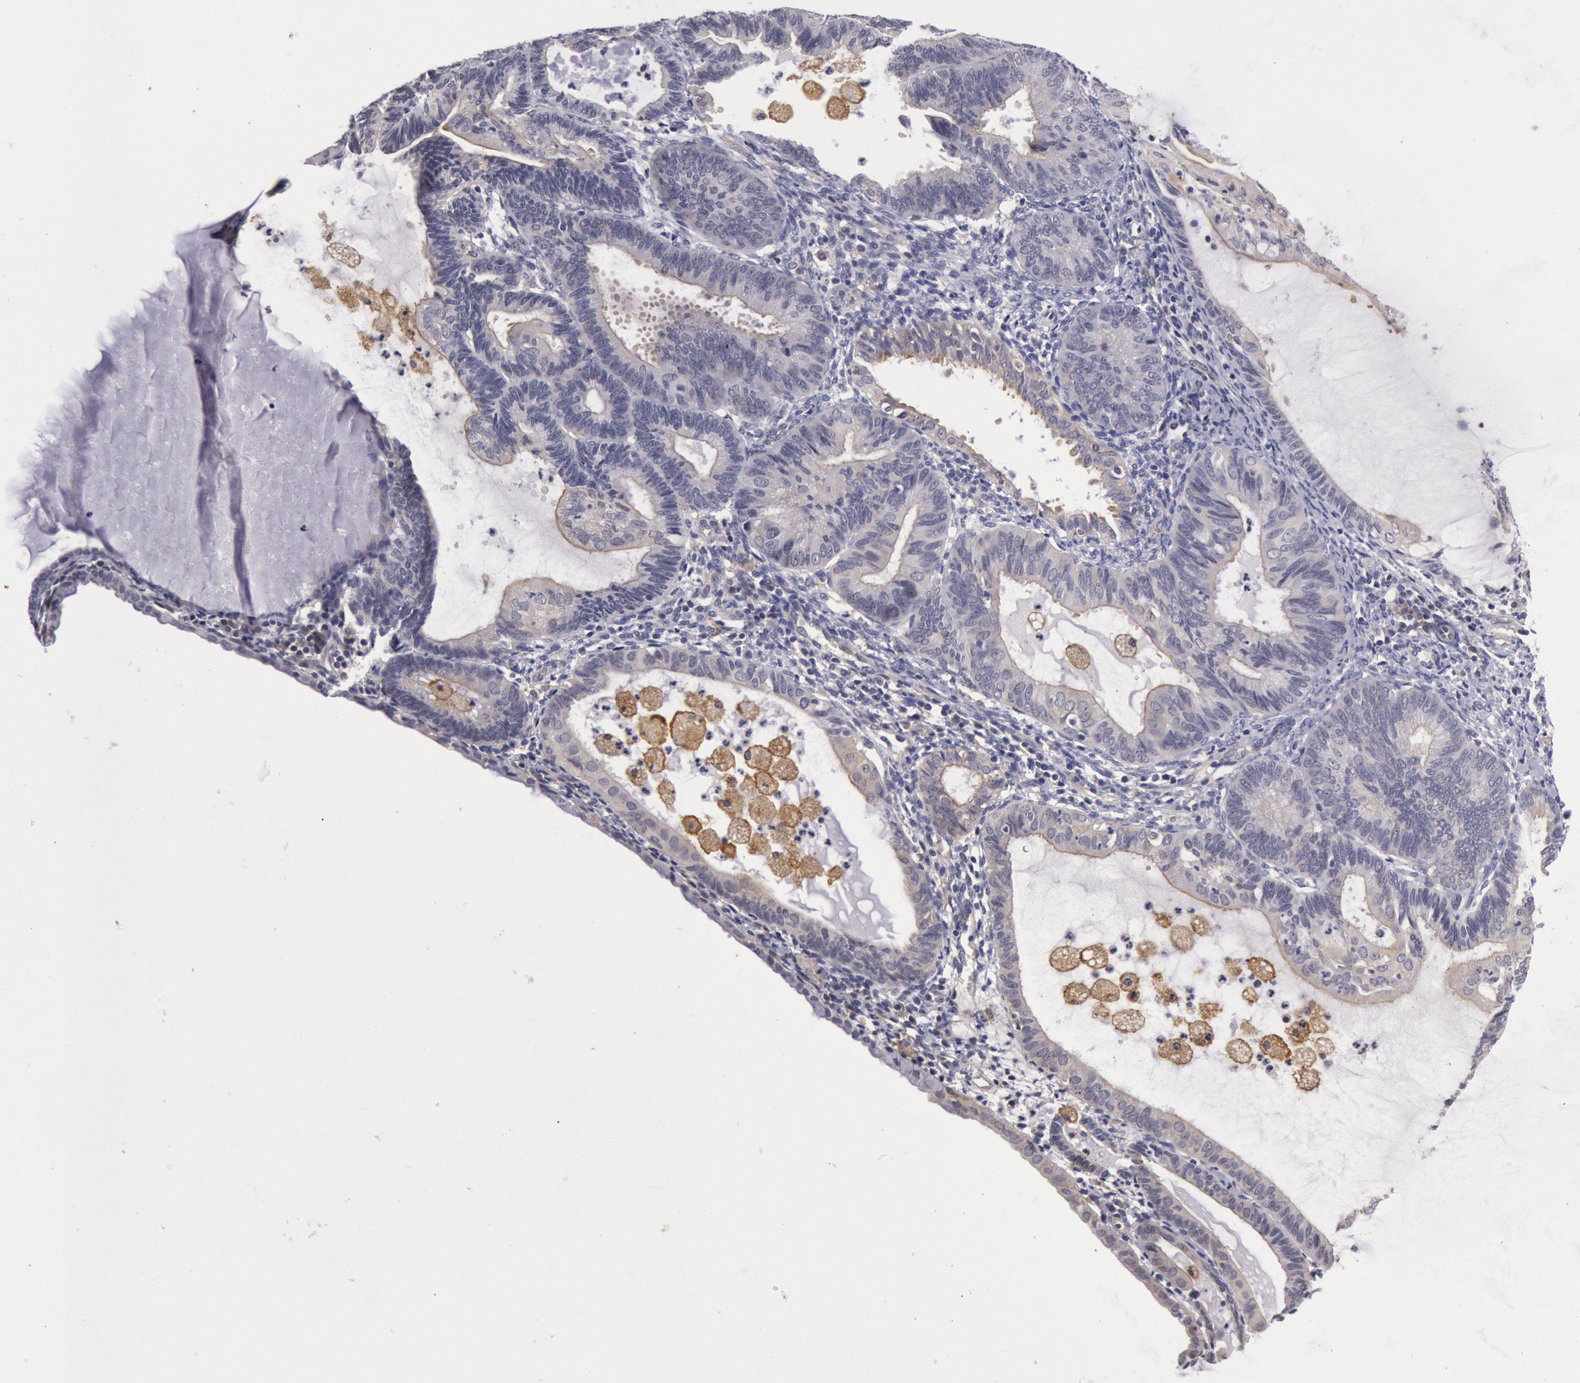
{"staining": {"intensity": "negative", "quantity": "none", "location": "none"}, "tissue": "endometrial cancer", "cell_type": "Tumor cells", "image_type": "cancer", "snomed": [{"axis": "morphology", "description": "Adenocarcinoma, NOS"}, {"axis": "topography", "description": "Endometrium"}], "caption": "Endometrial cancer (adenocarcinoma) was stained to show a protein in brown. There is no significant expression in tumor cells.", "gene": "MYO5A", "patient": {"sex": "female", "age": 63}}